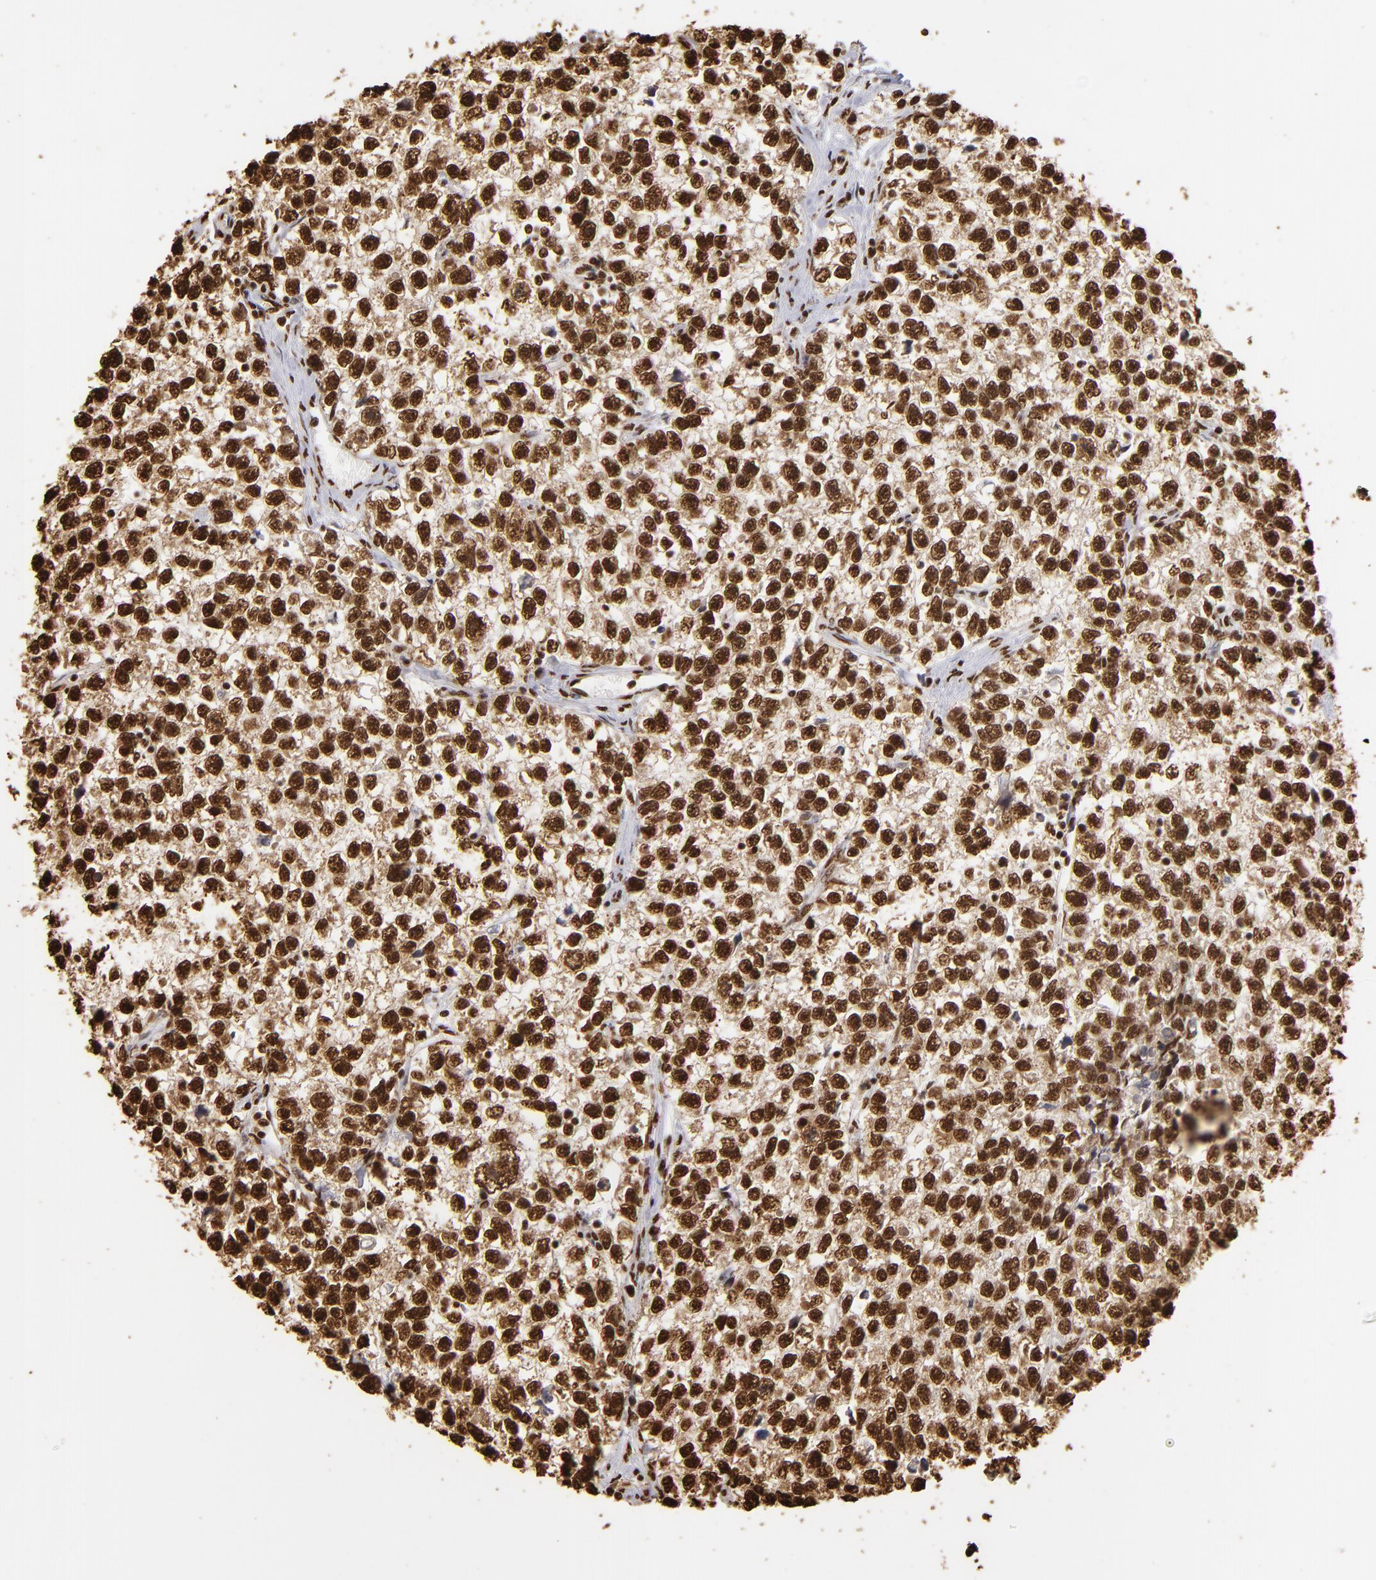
{"staining": {"intensity": "strong", "quantity": ">75%", "location": "nuclear"}, "tissue": "testis cancer", "cell_type": "Tumor cells", "image_type": "cancer", "snomed": [{"axis": "morphology", "description": "Seminoma, NOS"}, {"axis": "morphology", "description": "Carcinoma, Embryonal, NOS"}, {"axis": "topography", "description": "Testis"}], "caption": "Human testis seminoma stained with a protein marker reveals strong staining in tumor cells.", "gene": "ILF3", "patient": {"sex": "male", "age": 30}}